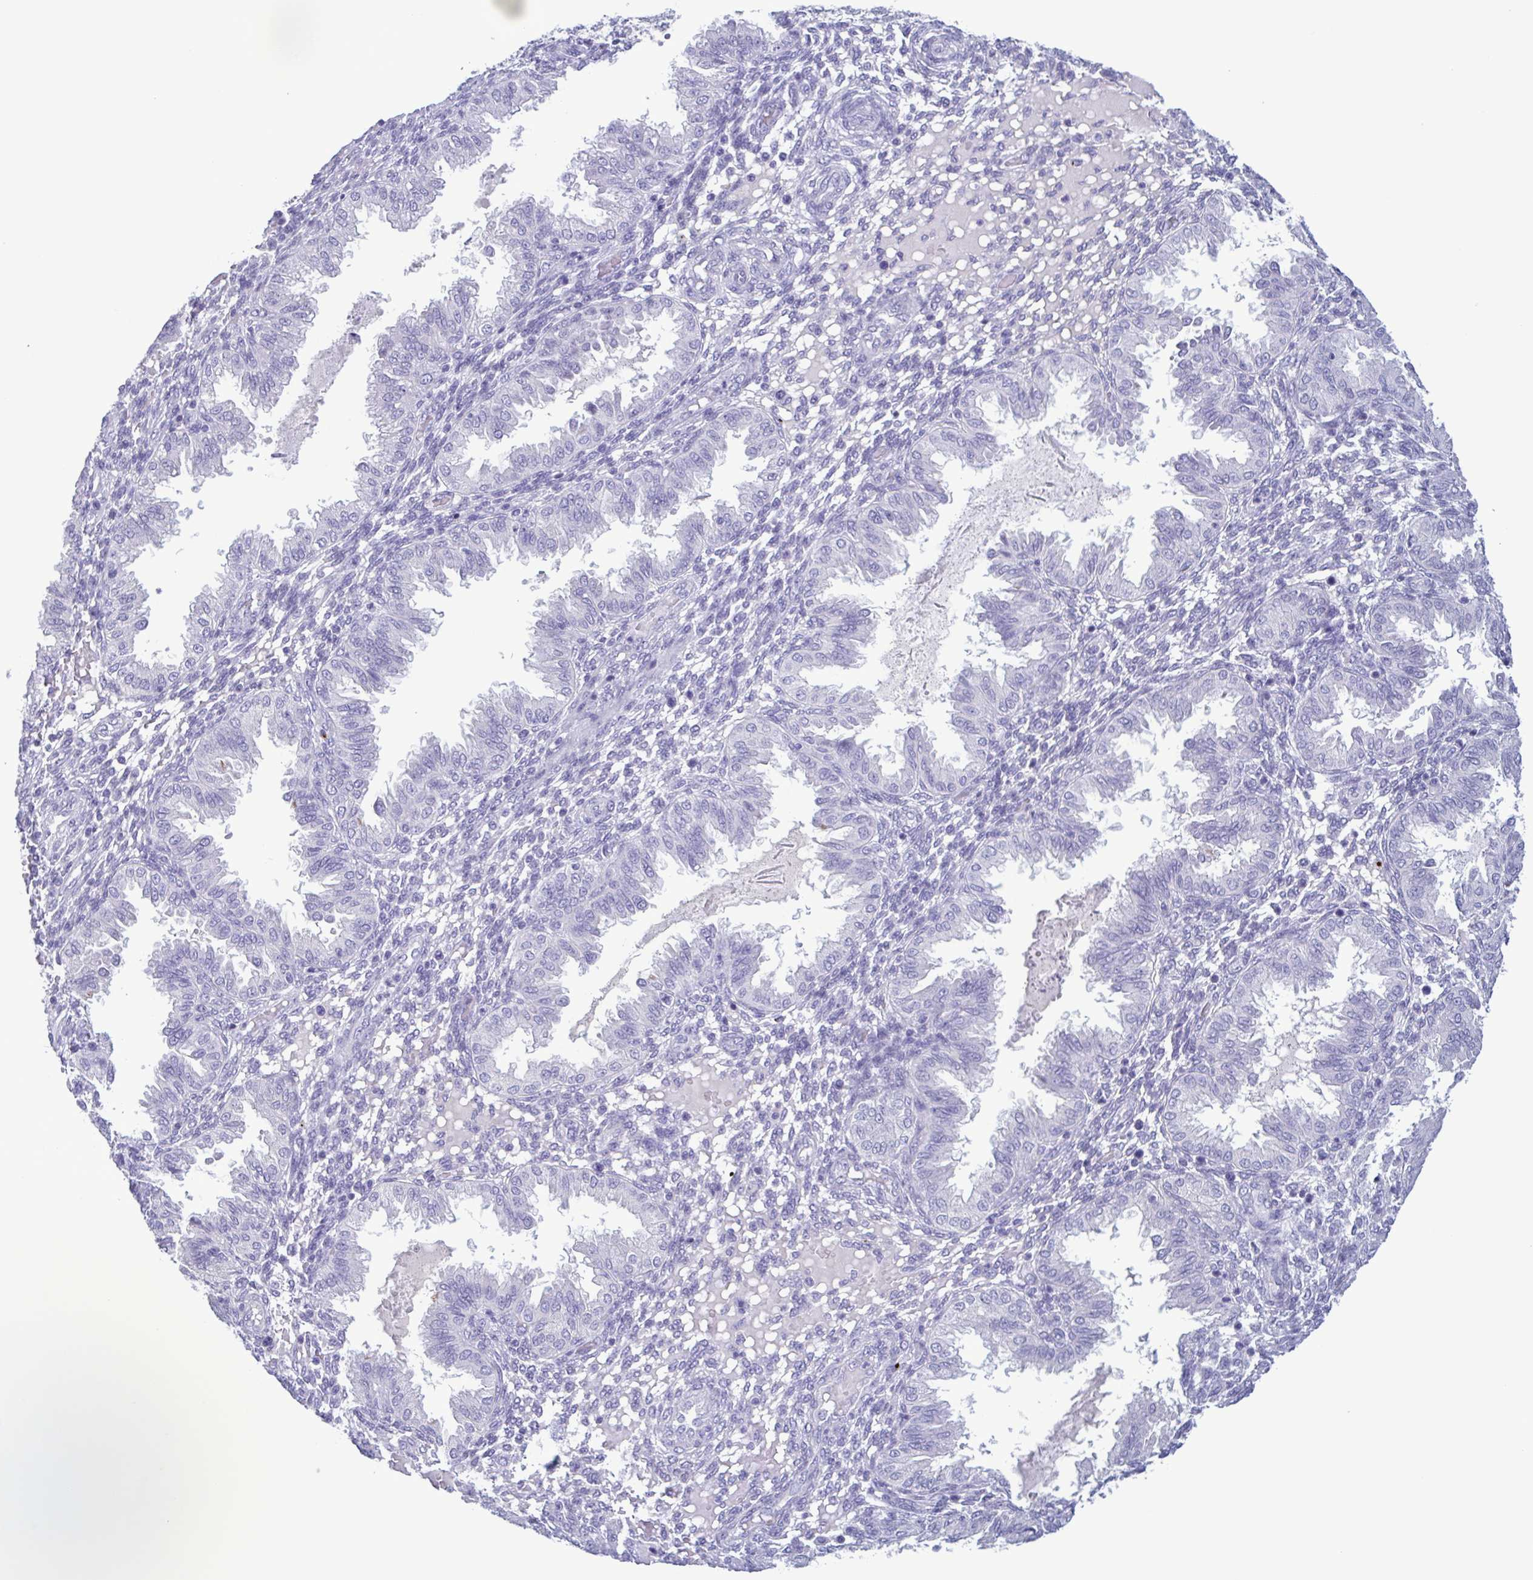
{"staining": {"intensity": "negative", "quantity": "none", "location": "none"}, "tissue": "endometrium", "cell_type": "Cells in endometrial stroma", "image_type": "normal", "snomed": [{"axis": "morphology", "description": "Normal tissue, NOS"}, {"axis": "topography", "description": "Endometrium"}], "caption": "Histopathology image shows no protein expression in cells in endometrial stroma of normal endometrium. (Stains: DAB (3,3'-diaminobenzidine) immunohistochemistry with hematoxylin counter stain, Microscopy: brightfield microscopy at high magnification).", "gene": "INAFM1", "patient": {"sex": "female", "age": 33}}